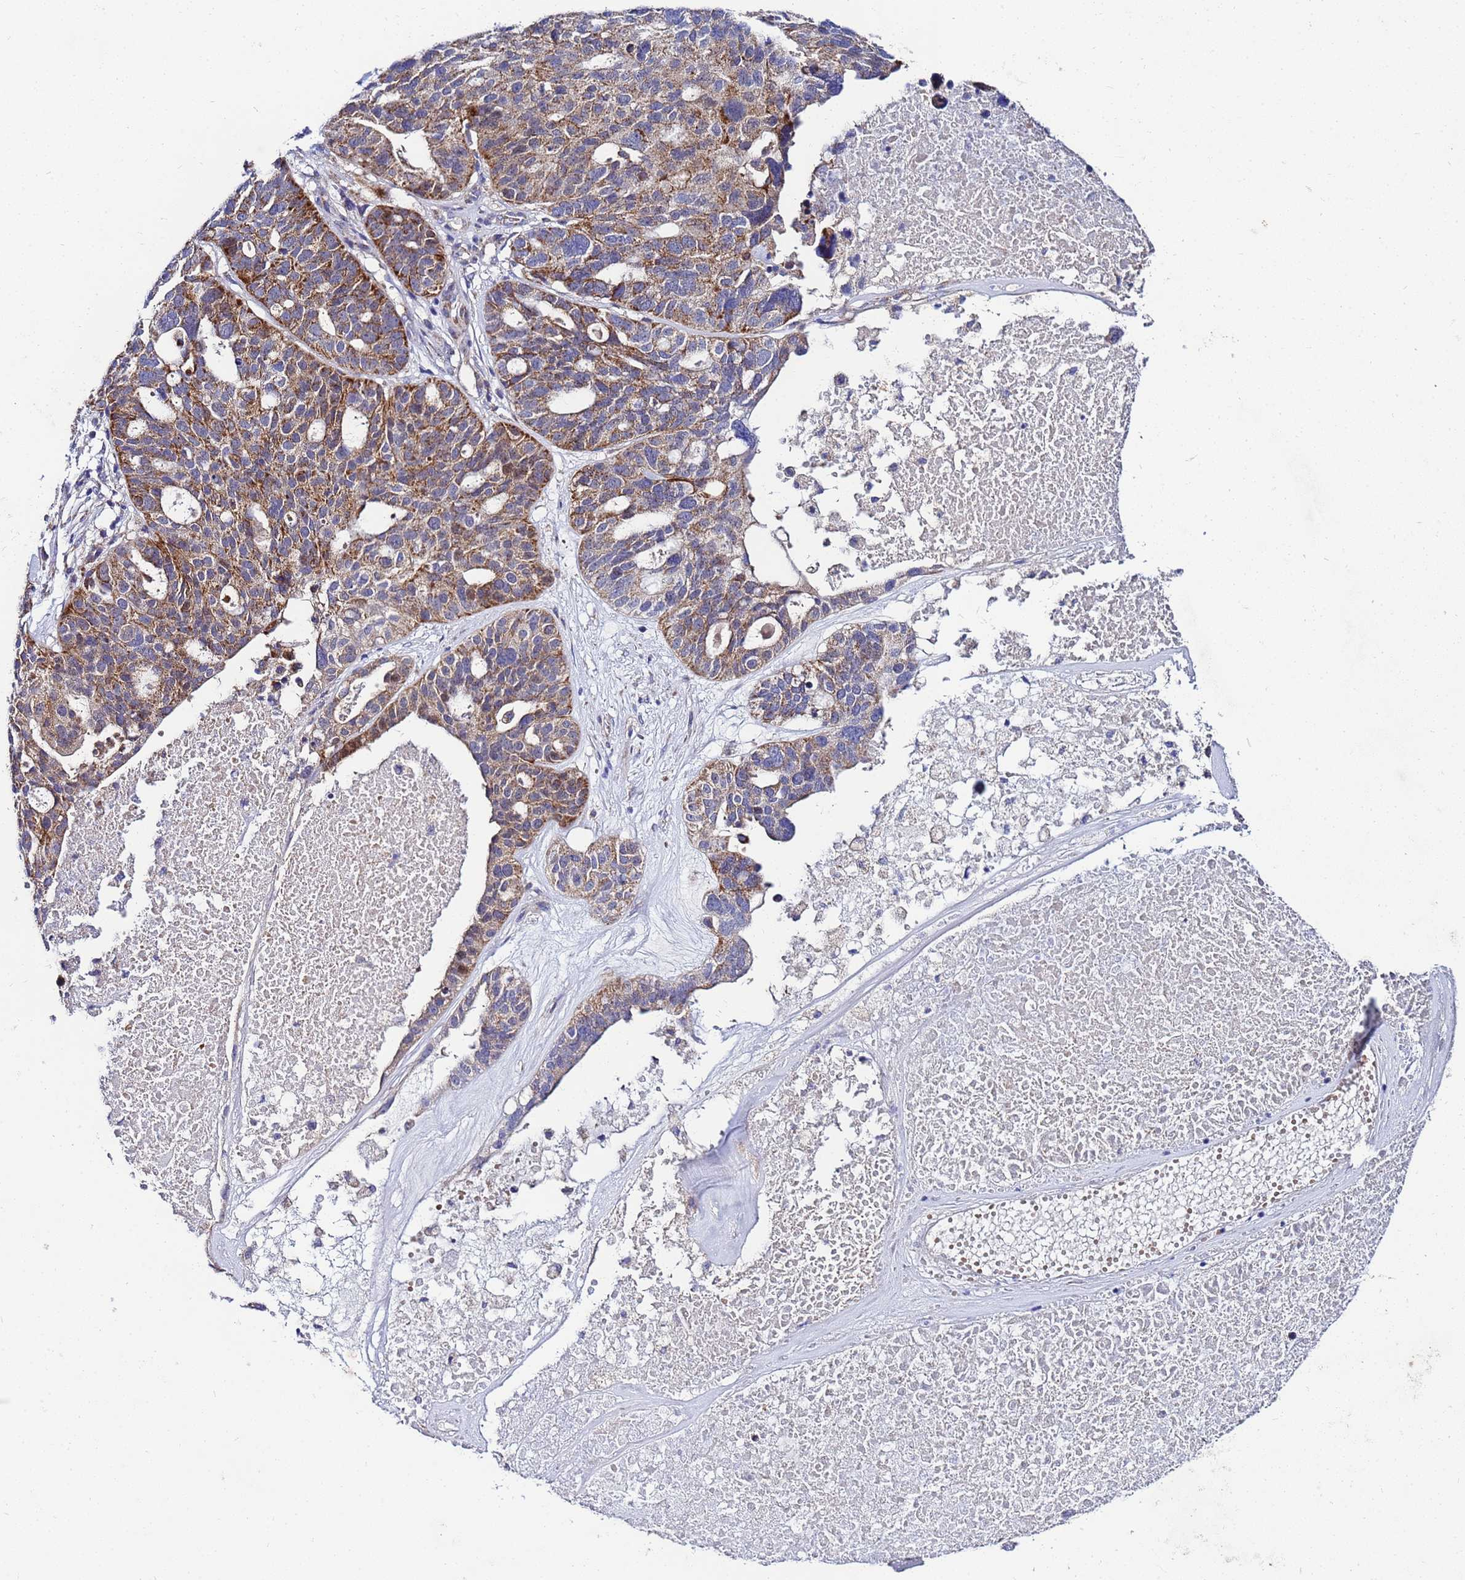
{"staining": {"intensity": "moderate", "quantity": ">75%", "location": "cytoplasmic/membranous"}, "tissue": "ovarian cancer", "cell_type": "Tumor cells", "image_type": "cancer", "snomed": [{"axis": "morphology", "description": "Cystadenocarcinoma, serous, NOS"}, {"axis": "topography", "description": "Ovary"}], "caption": "Tumor cells demonstrate moderate cytoplasmic/membranous positivity in approximately >75% of cells in ovarian serous cystadenocarcinoma. (DAB (3,3'-diaminobenzidine) IHC, brown staining for protein, blue staining for nuclei).", "gene": "FAHD2A", "patient": {"sex": "female", "age": 59}}